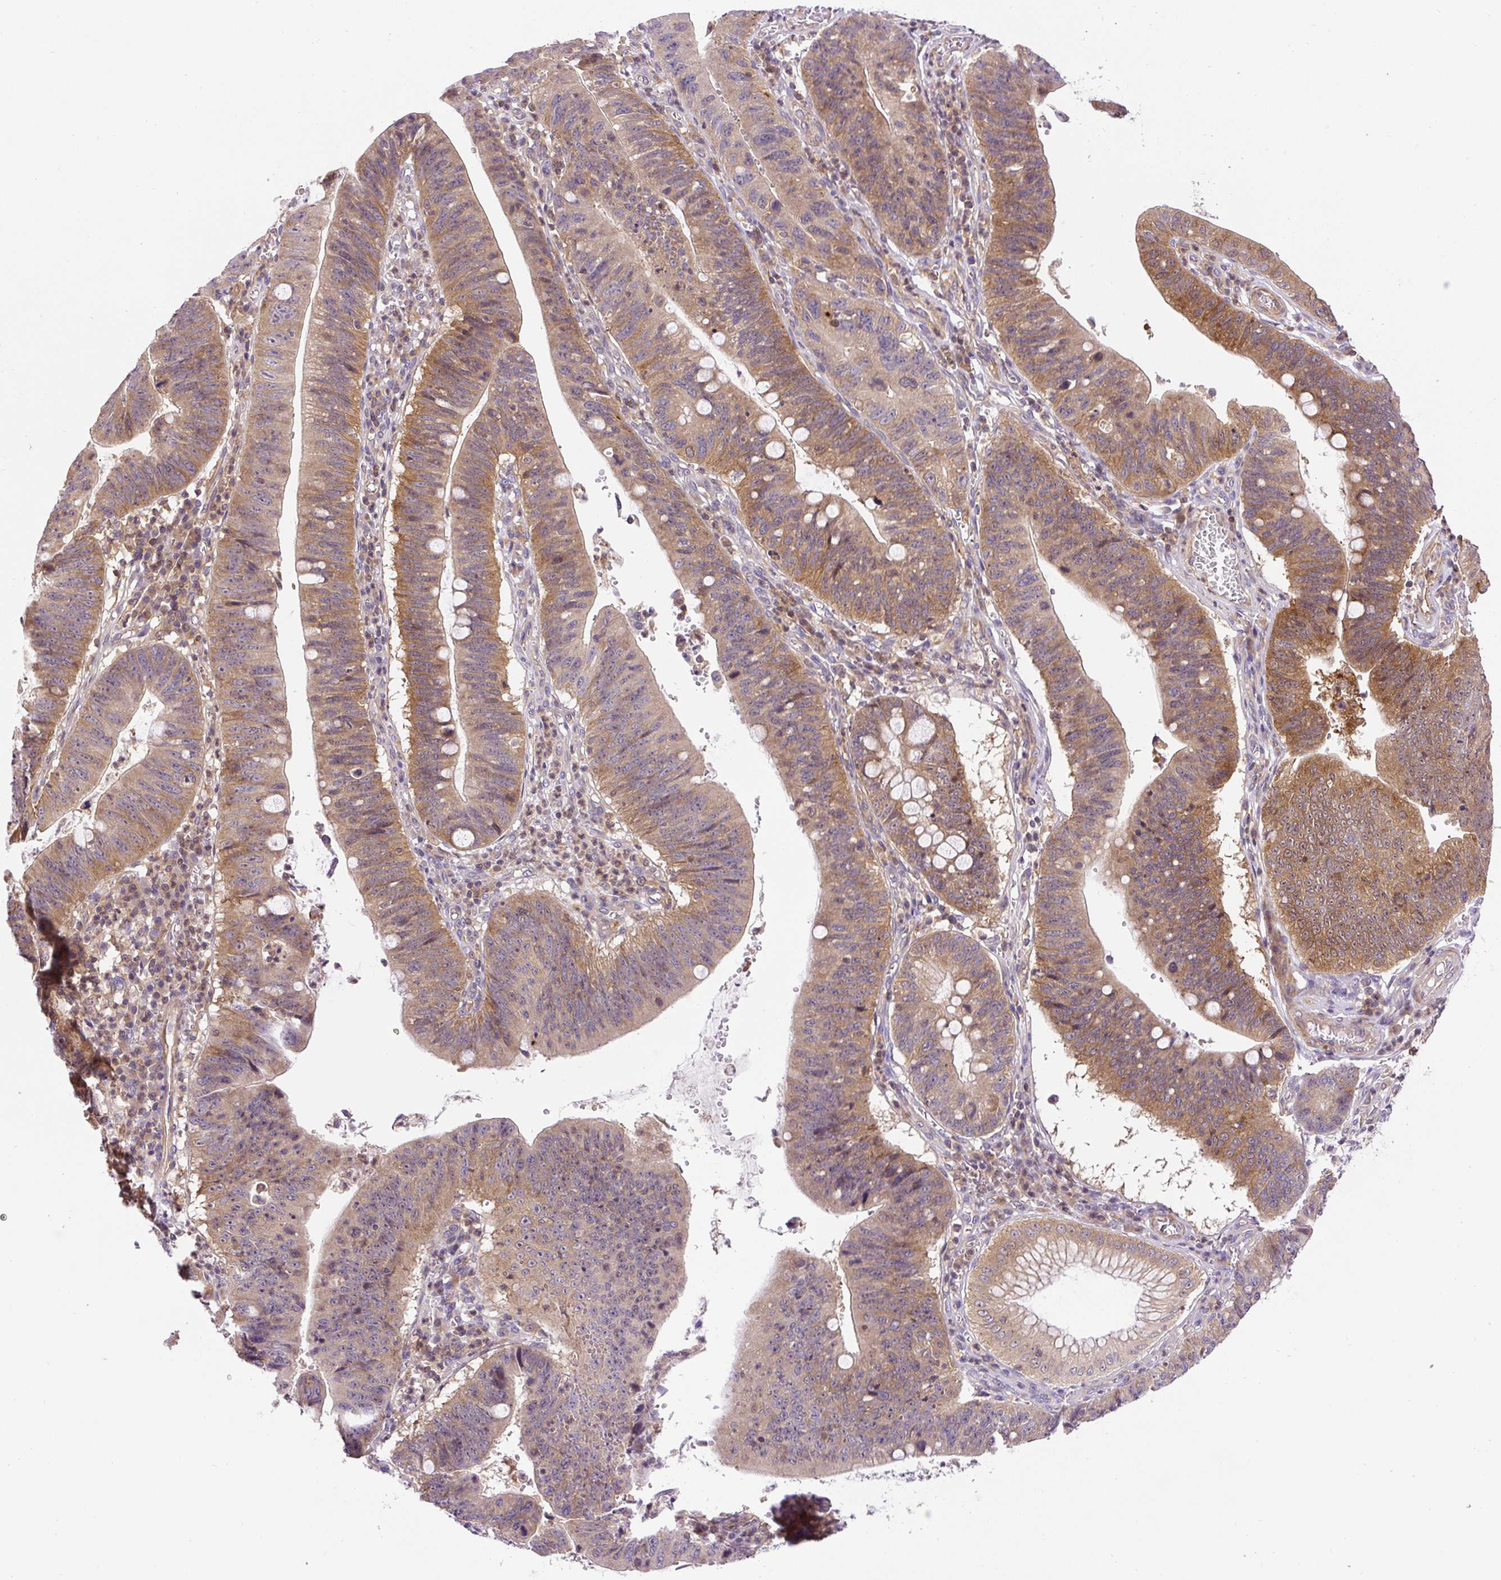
{"staining": {"intensity": "moderate", "quantity": "25%-75%", "location": "cytoplasmic/membranous"}, "tissue": "stomach cancer", "cell_type": "Tumor cells", "image_type": "cancer", "snomed": [{"axis": "morphology", "description": "Adenocarcinoma, NOS"}, {"axis": "topography", "description": "Stomach"}], "caption": "IHC (DAB) staining of stomach cancer (adenocarcinoma) reveals moderate cytoplasmic/membranous protein positivity in about 25%-75% of tumor cells.", "gene": "CCDC28A", "patient": {"sex": "male", "age": 59}}